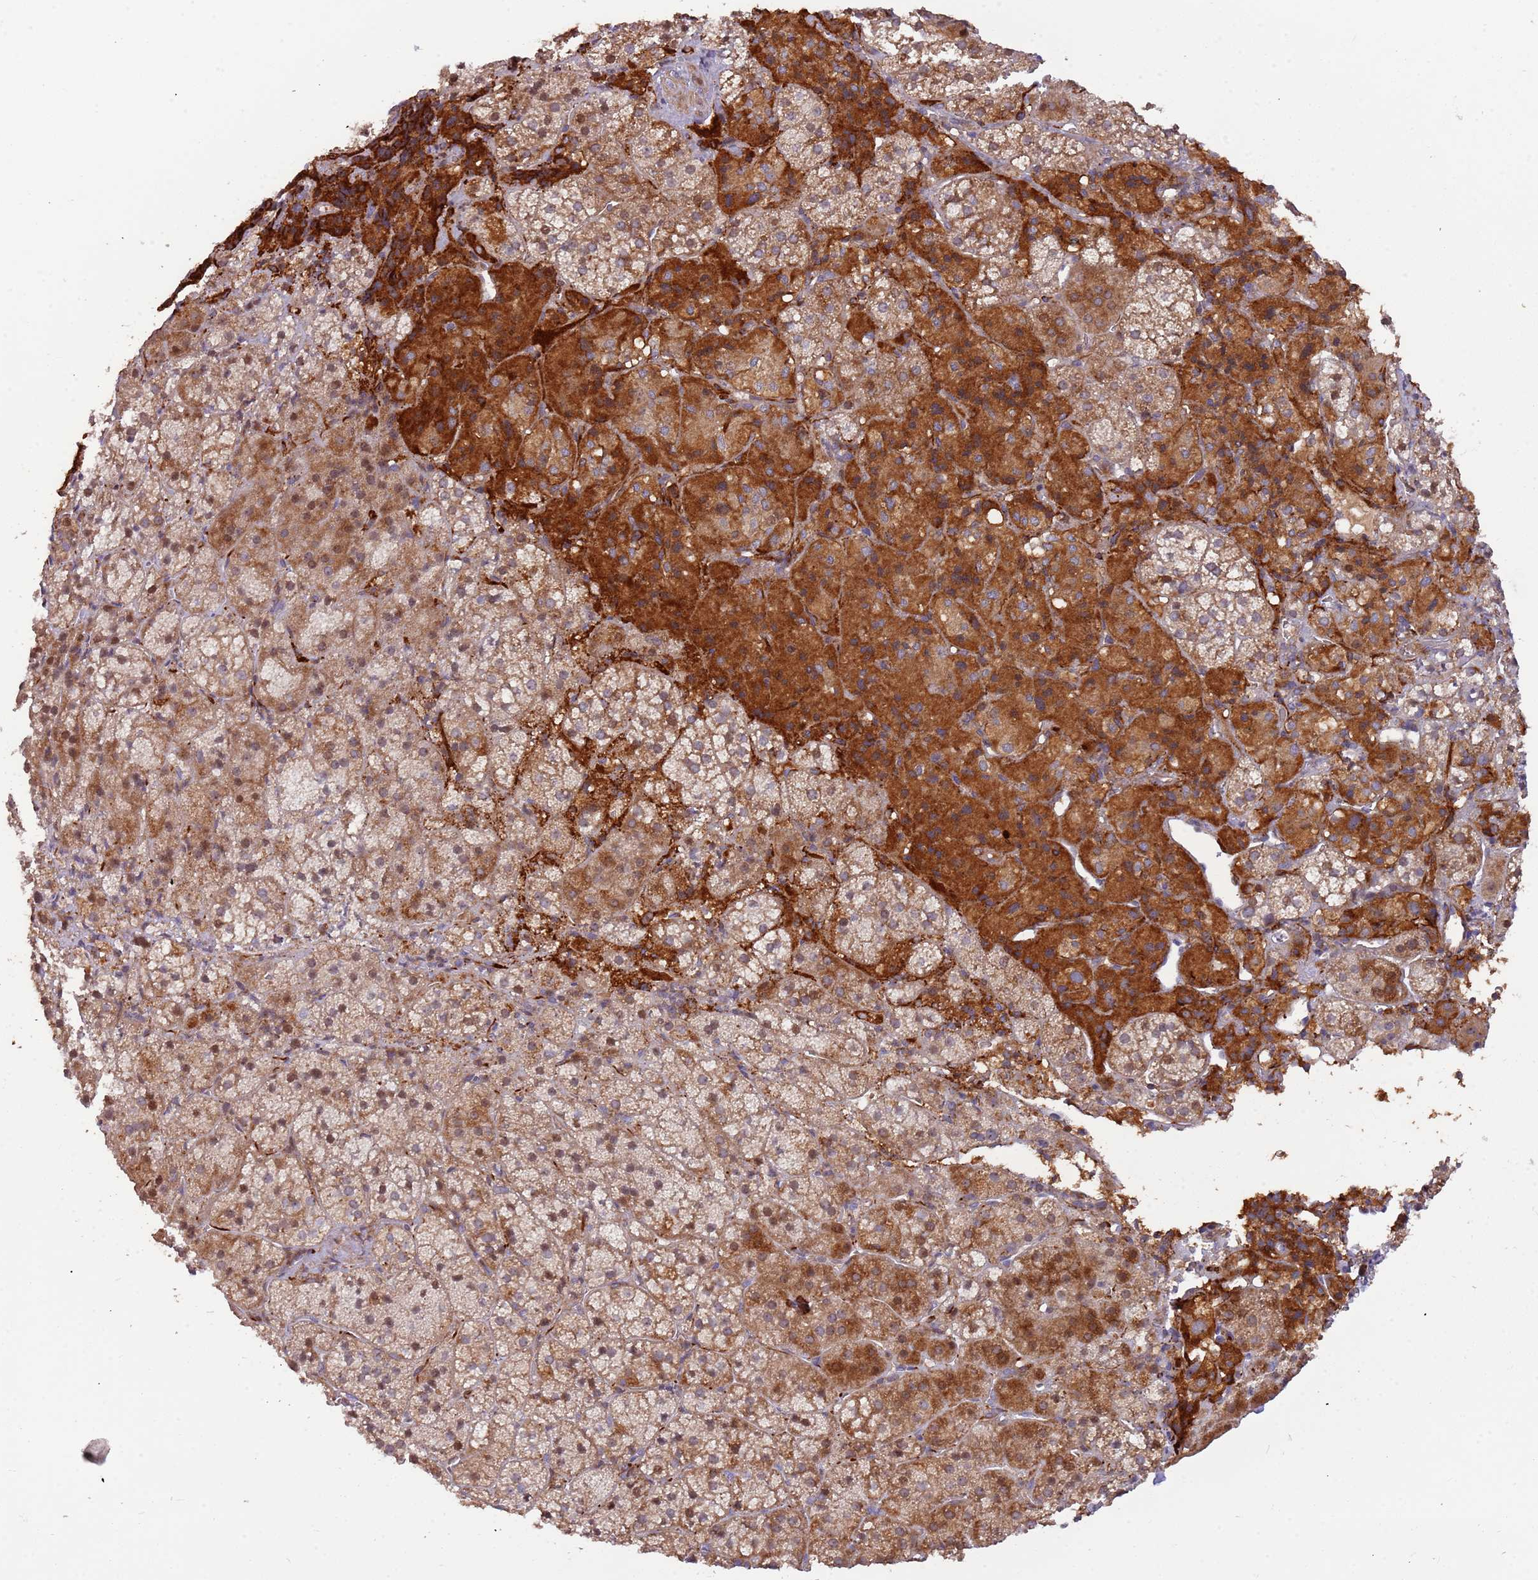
{"staining": {"intensity": "strong", "quantity": "25%-75%", "location": "cytoplasmic/membranous,nuclear"}, "tissue": "adrenal gland", "cell_type": "Glandular cells", "image_type": "normal", "snomed": [{"axis": "morphology", "description": "Normal tissue, NOS"}, {"axis": "topography", "description": "Adrenal gland"}], "caption": "Brown immunohistochemical staining in normal human adrenal gland exhibits strong cytoplasmic/membranous,nuclear positivity in about 25%-75% of glandular cells.", "gene": "TRAPPC6B", "patient": {"sex": "female", "age": 44}}